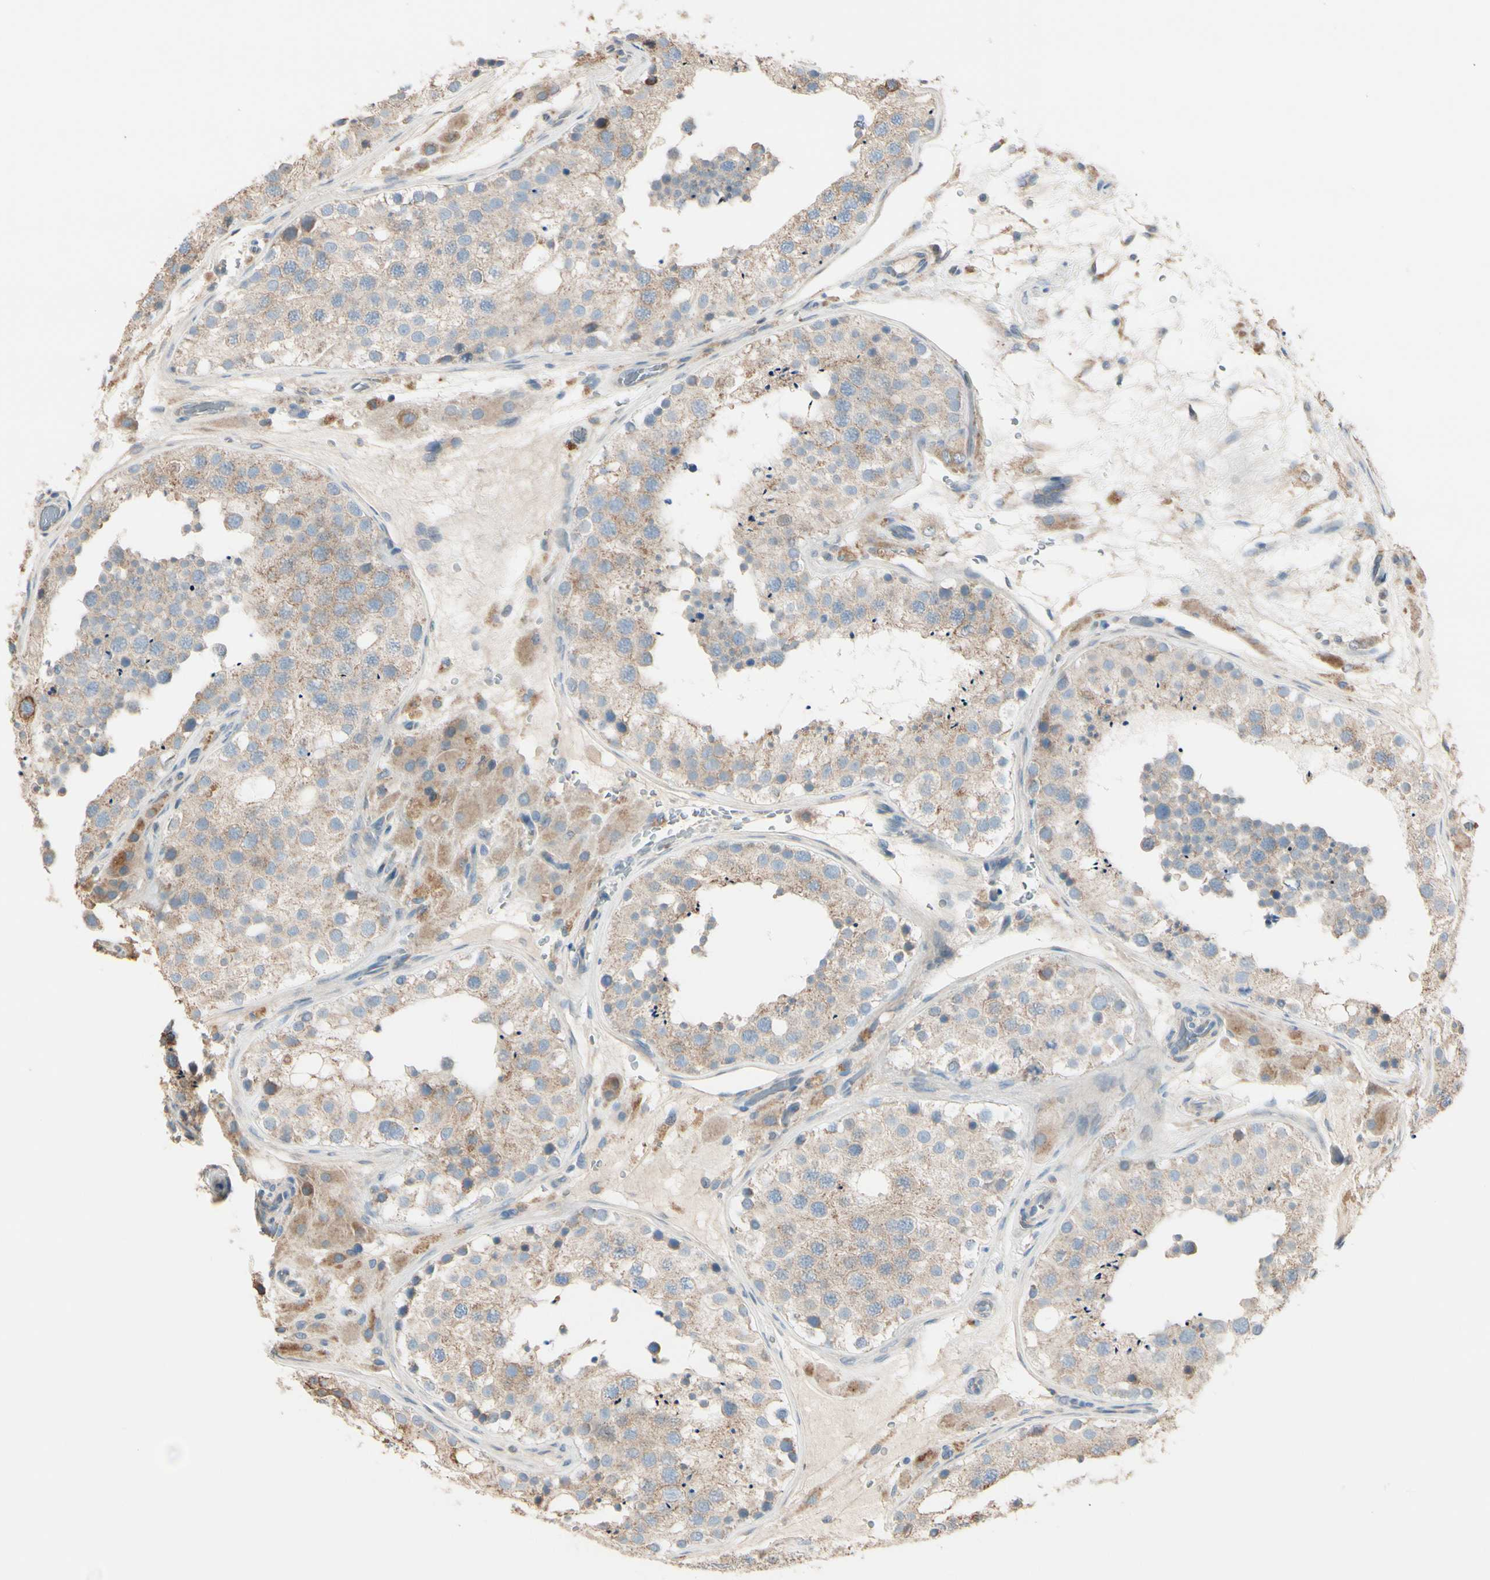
{"staining": {"intensity": "weak", "quantity": ">75%", "location": "cytoplasmic/membranous"}, "tissue": "testis", "cell_type": "Cells in seminiferous ducts", "image_type": "normal", "snomed": [{"axis": "morphology", "description": "Normal tissue, NOS"}, {"axis": "topography", "description": "Testis"}], "caption": "Immunohistochemistry micrograph of normal testis stained for a protein (brown), which reveals low levels of weak cytoplasmic/membranous expression in approximately >75% of cells in seminiferous ducts.", "gene": "EPHA3", "patient": {"sex": "male", "age": 26}}